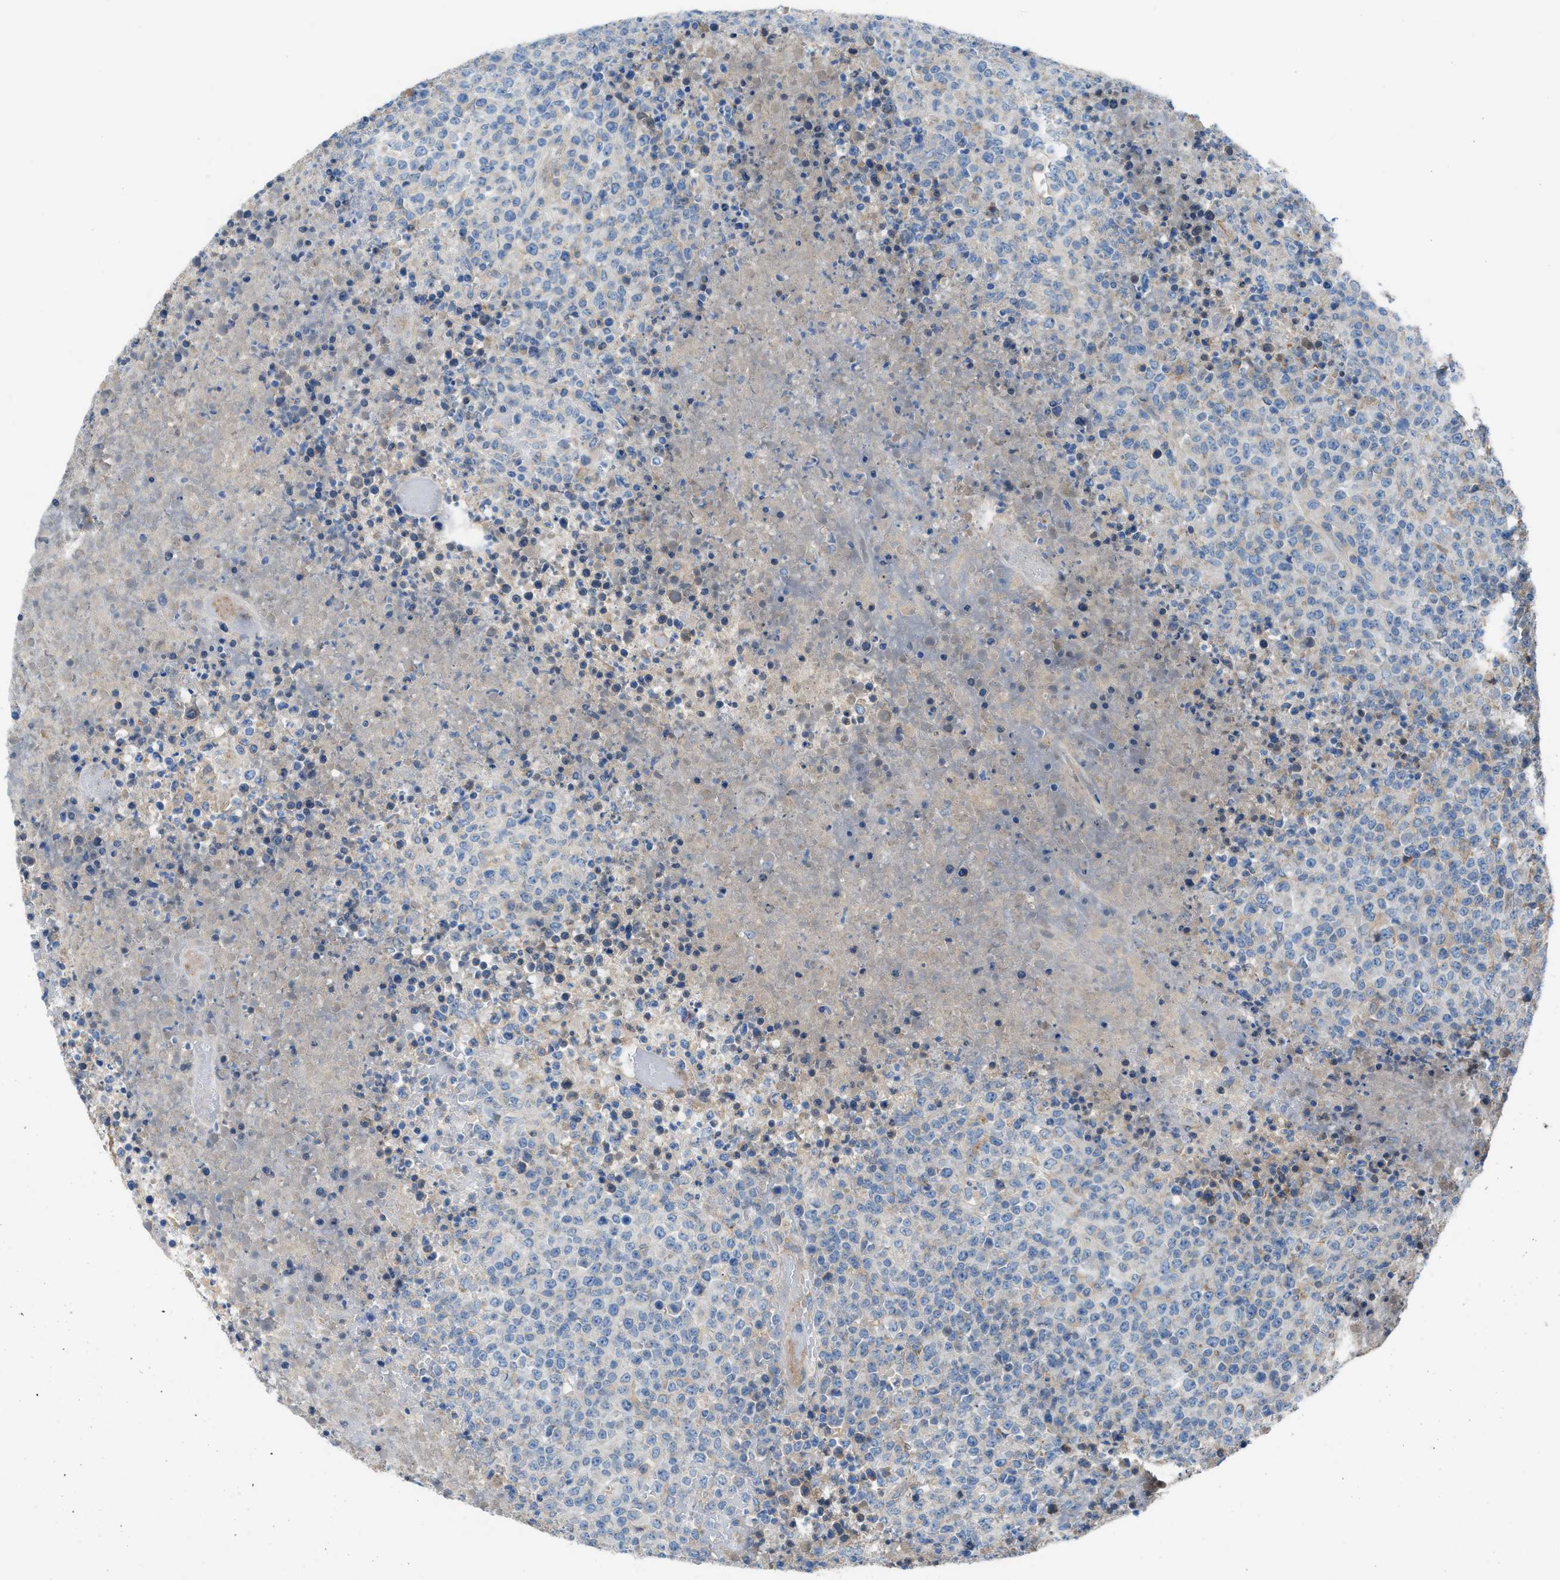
{"staining": {"intensity": "negative", "quantity": "none", "location": "none"}, "tissue": "lymphoma", "cell_type": "Tumor cells", "image_type": "cancer", "snomed": [{"axis": "morphology", "description": "Malignant lymphoma, non-Hodgkin's type, High grade"}, {"axis": "topography", "description": "Lymph node"}], "caption": "Immunohistochemical staining of high-grade malignant lymphoma, non-Hodgkin's type exhibits no significant positivity in tumor cells.", "gene": "AOAH", "patient": {"sex": "male", "age": 13}}